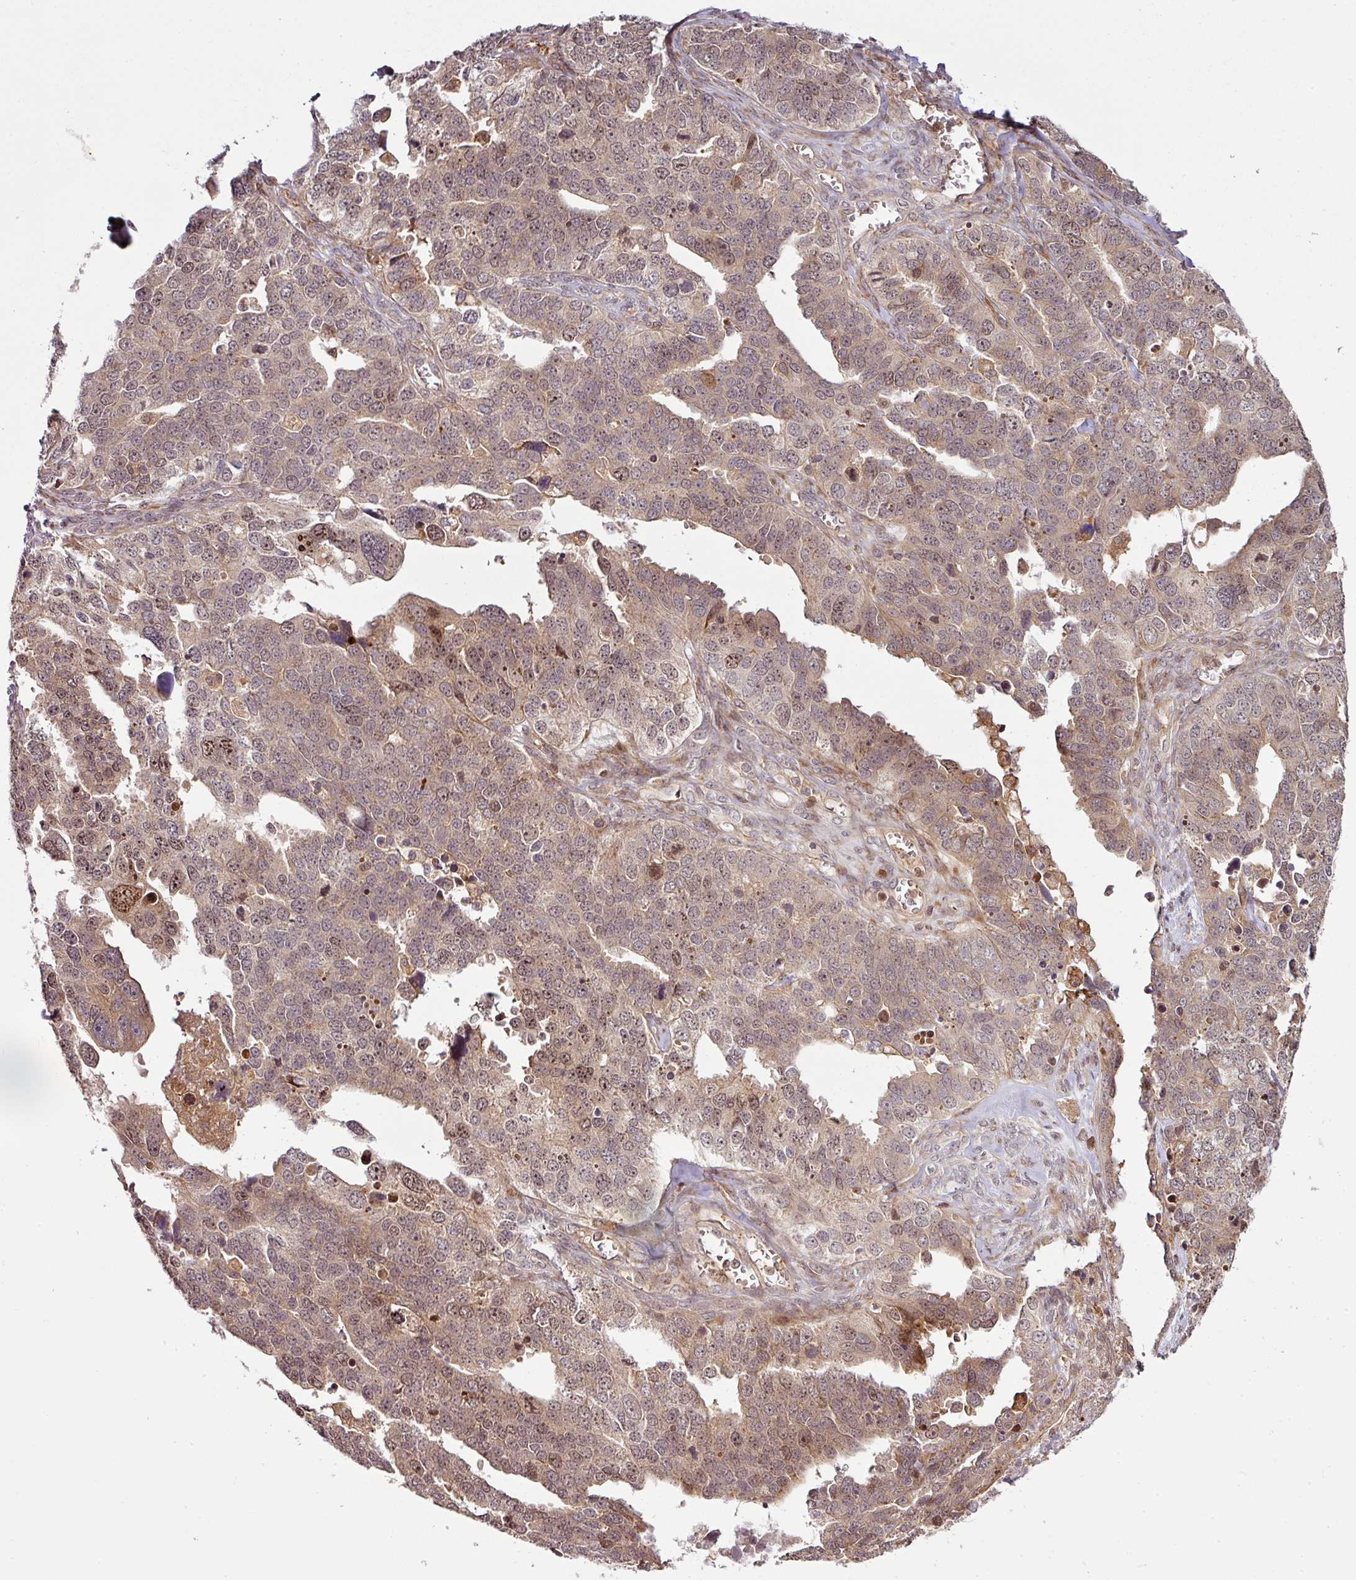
{"staining": {"intensity": "moderate", "quantity": ">75%", "location": "cytoplasmic/membranous,nuclear"}, "tissue": "ovarian cancer", "cell_type": "Tumor cells", "image_type": "cancer", "snomed": [{"axis": "morphology", "description": "Cystadenocarcinoma, serous, NOS"}, {"axis": "topography", "description": "Ovary"}], "caption": "Immunohistochemistry photomicrograph of neoplastic tissue: human ovarian cancer (serous cystadenocarcinoma) stained using immunohistochemistry (IHC) reveals medium levels of moderate protein expression localized specifically in the cytoplasmic/membranous and nuclear of tumor cells, appearing as a cytoplasmic/membranous and nuclear brown color.", "gene": "ATAT1", "patient": {"sex": "female", "age": 76}}